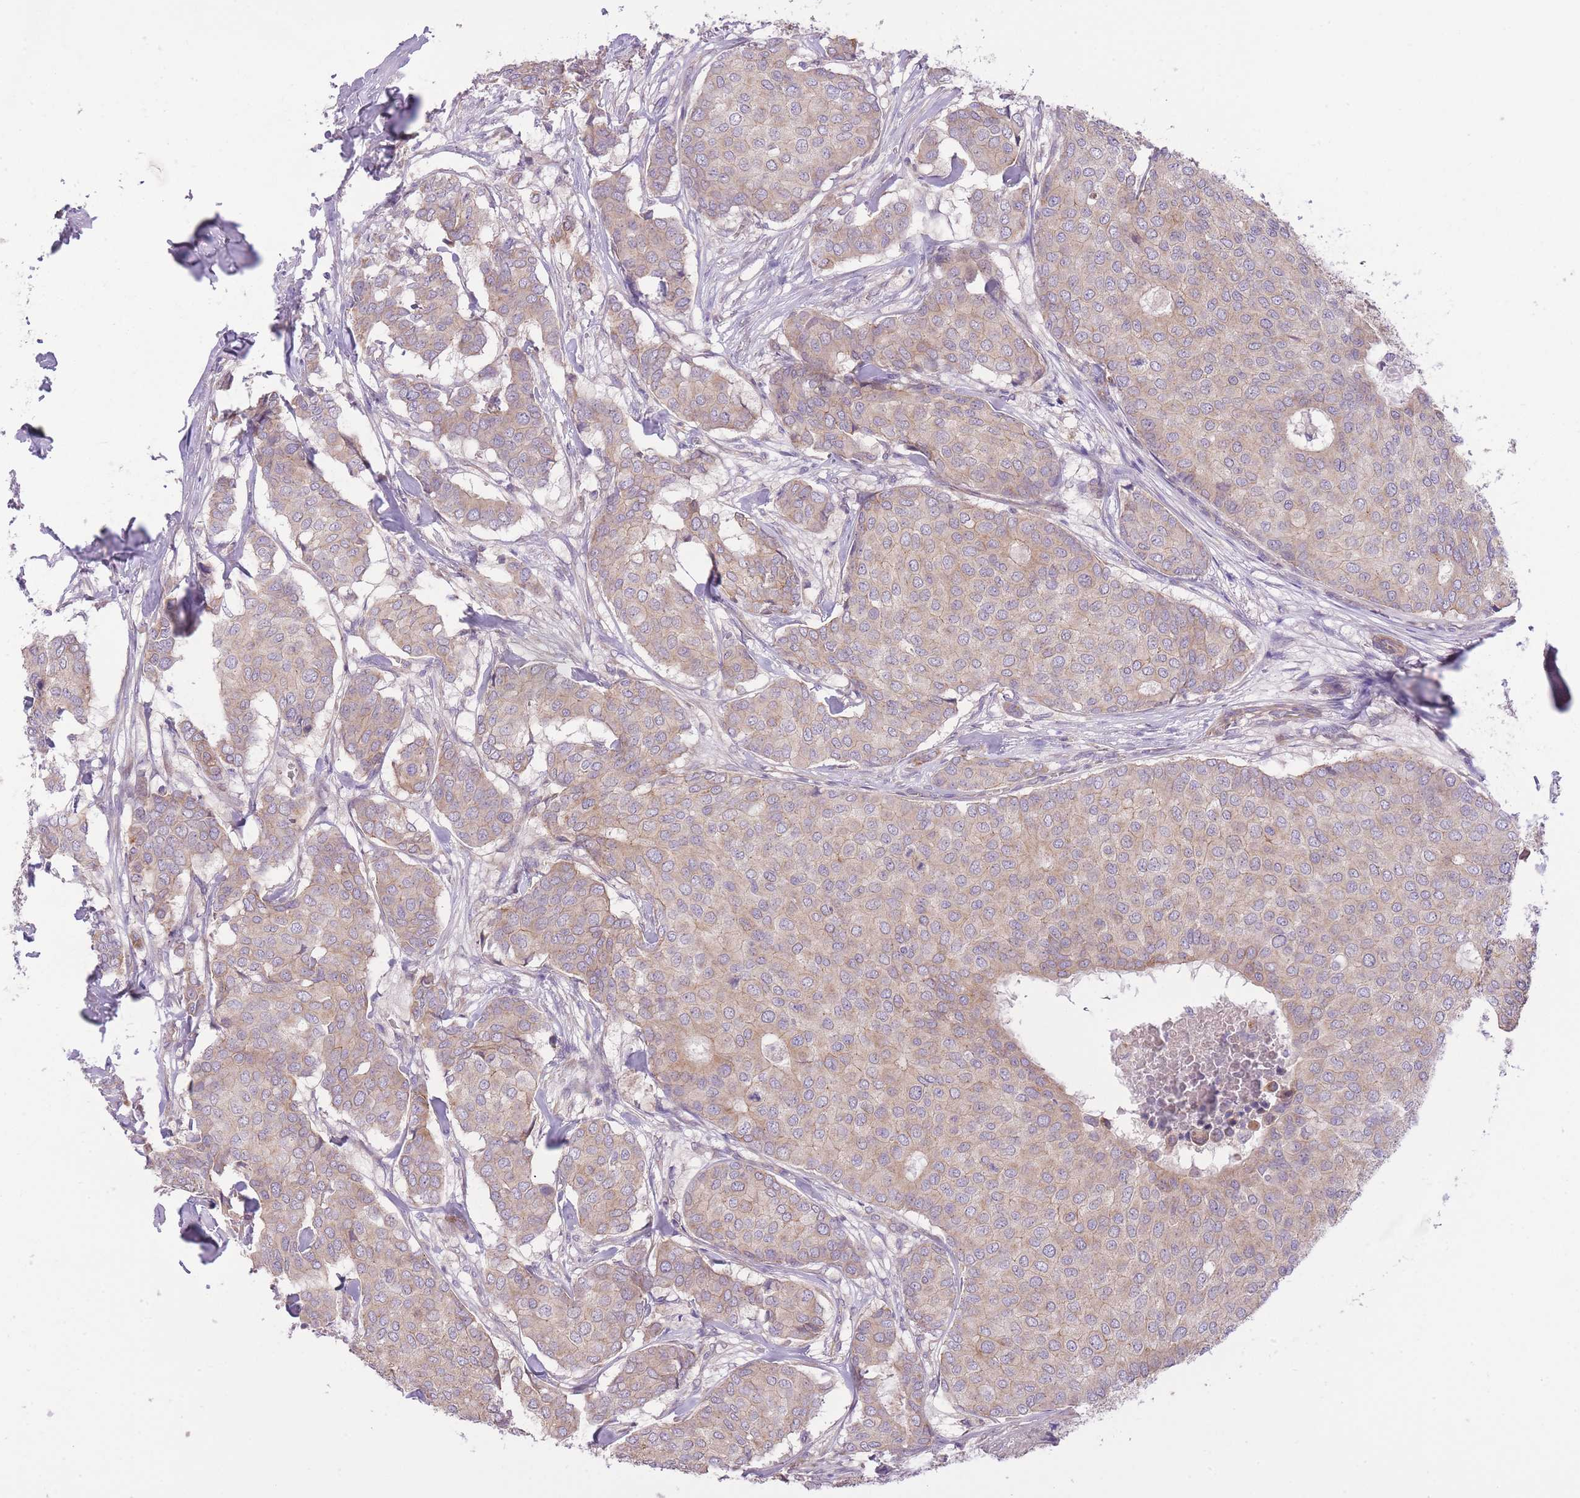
{"staining": {"intensity": "weak", "quantity": ">75%", "location": "cytoplasmic/membranous"}, "tissue": "breast cancer", "cell_type": "Tumor cells", "image_type": "cancer", "snomed": [{"axis": "morphology", "description": "Duct carcinoma"}, {"axis": "topography", "description": "Breast"}], "caption": "DAB immunohistochemical staining of human breast cancer reveals weak cytoplasmic/membranous protein staining in approximately >75% of tumor cells.", "gene": "REV1", "patient": {"sex": "female", "age": 75}}